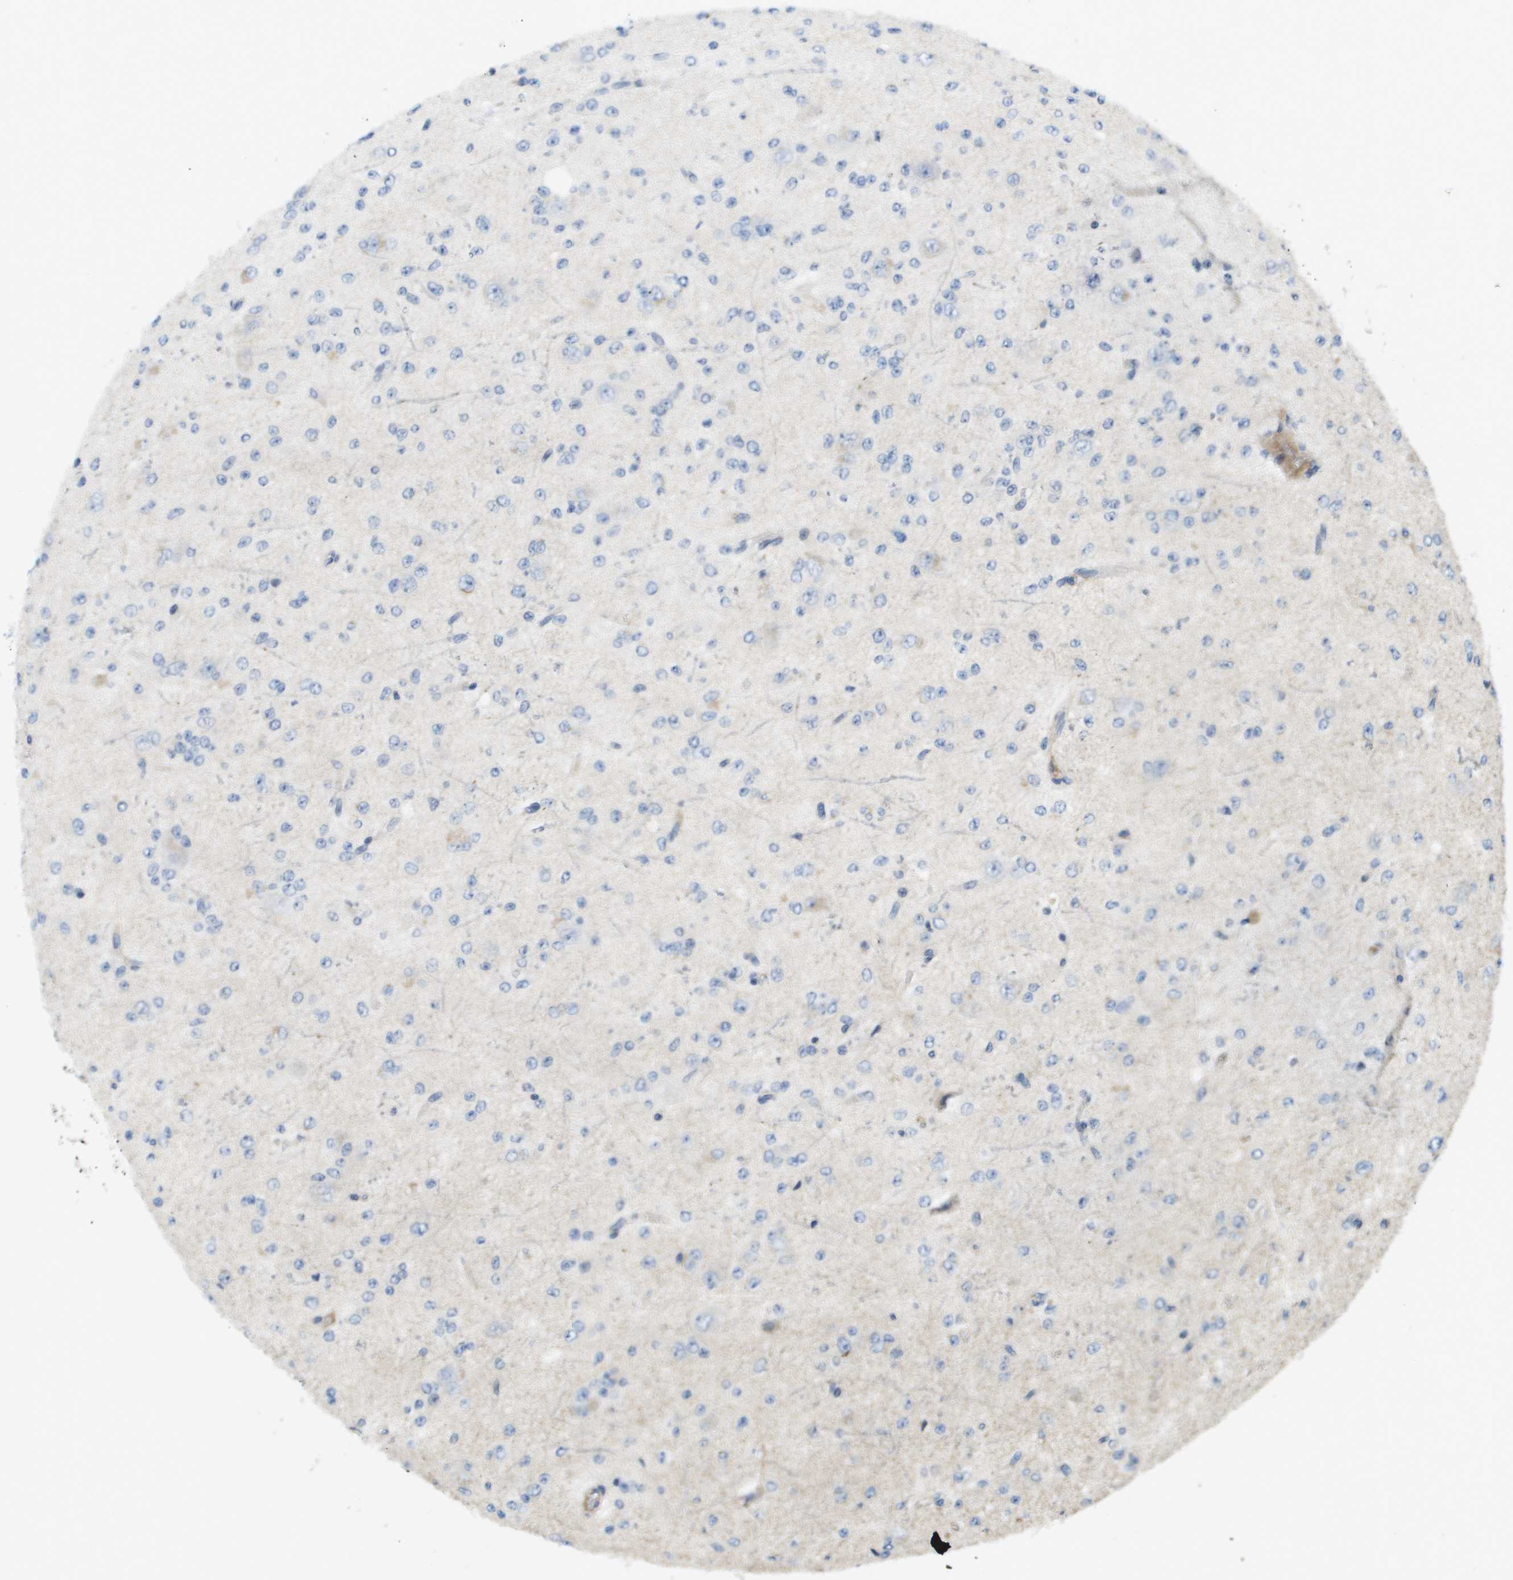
{"staining": {"intensity": "negative", "quantity": "none", "location": "none"}, "tissue": "glioma", "cell_type": "Tumor cells", "image_type": "cancer", "snomed": [{"axis": "morphology", "description": "Glioma, malignant, High grade"}, {"axis": "topography", "description": "pancreas cauda"}], "caption": "The histopathology image shows no significant positivity in tumor cells of glioma.", "gene": "KRT23", "patient": {"sex": "male", "age": 60}}